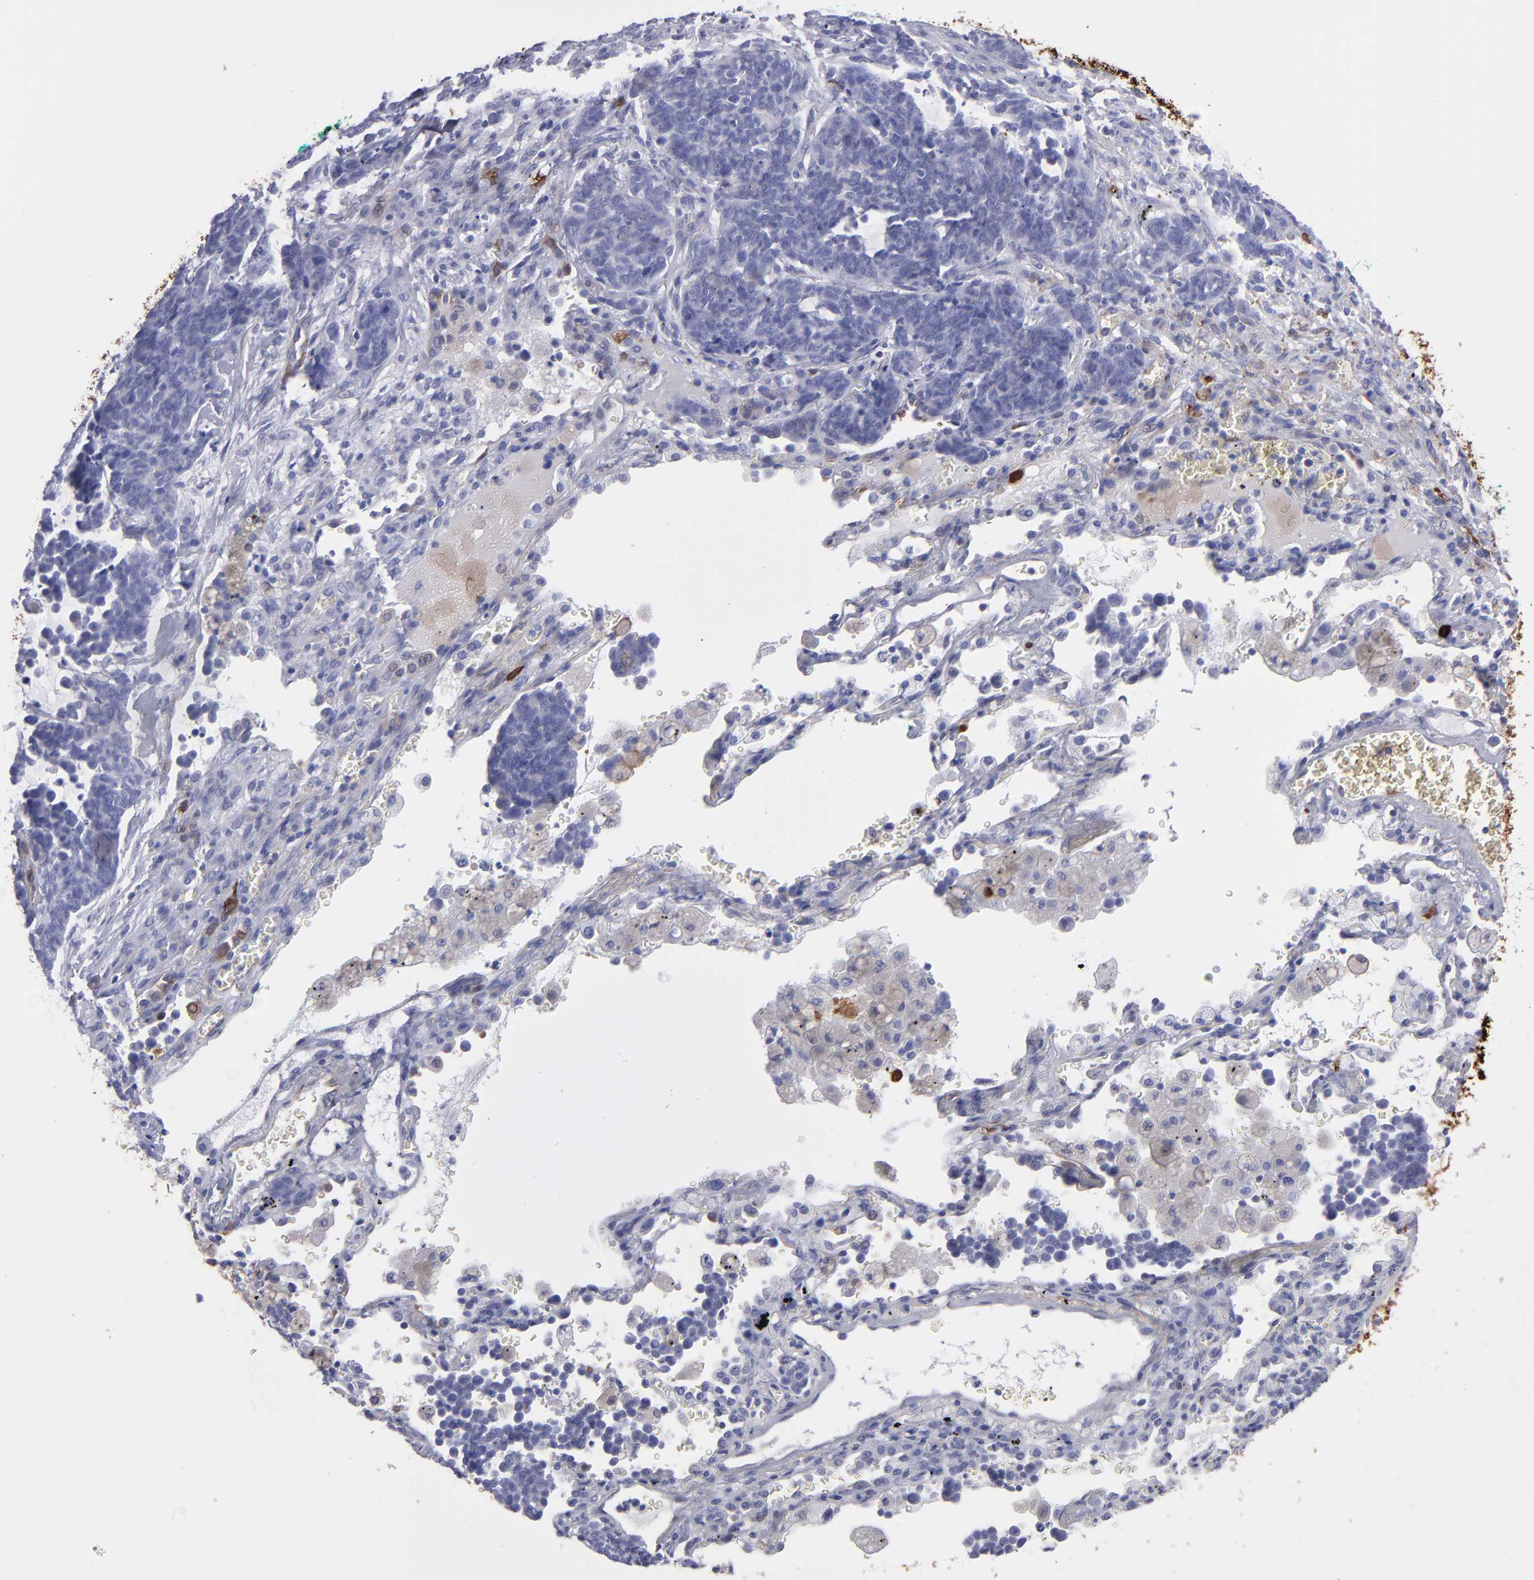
{"staining": {"intensity": "negative", "quantity": "none", "location": "none"}, "tissue": "lung cancer", "cell_type": "Tumor cells", "image_type": "cancer", "snomed": [{"axis": "morphology", "description": "Neoplasm, malignant, NOS"}, {"axis": "topography", "description": "Lung"}], "caption": "IHC histopathology image of neoplastic tissue: human lung cancer stained with DAB demonstrates no significant protein expression in tumor cells.", "gene": "AHNAK2", "patient": {"sex": "female", "age": 58}}